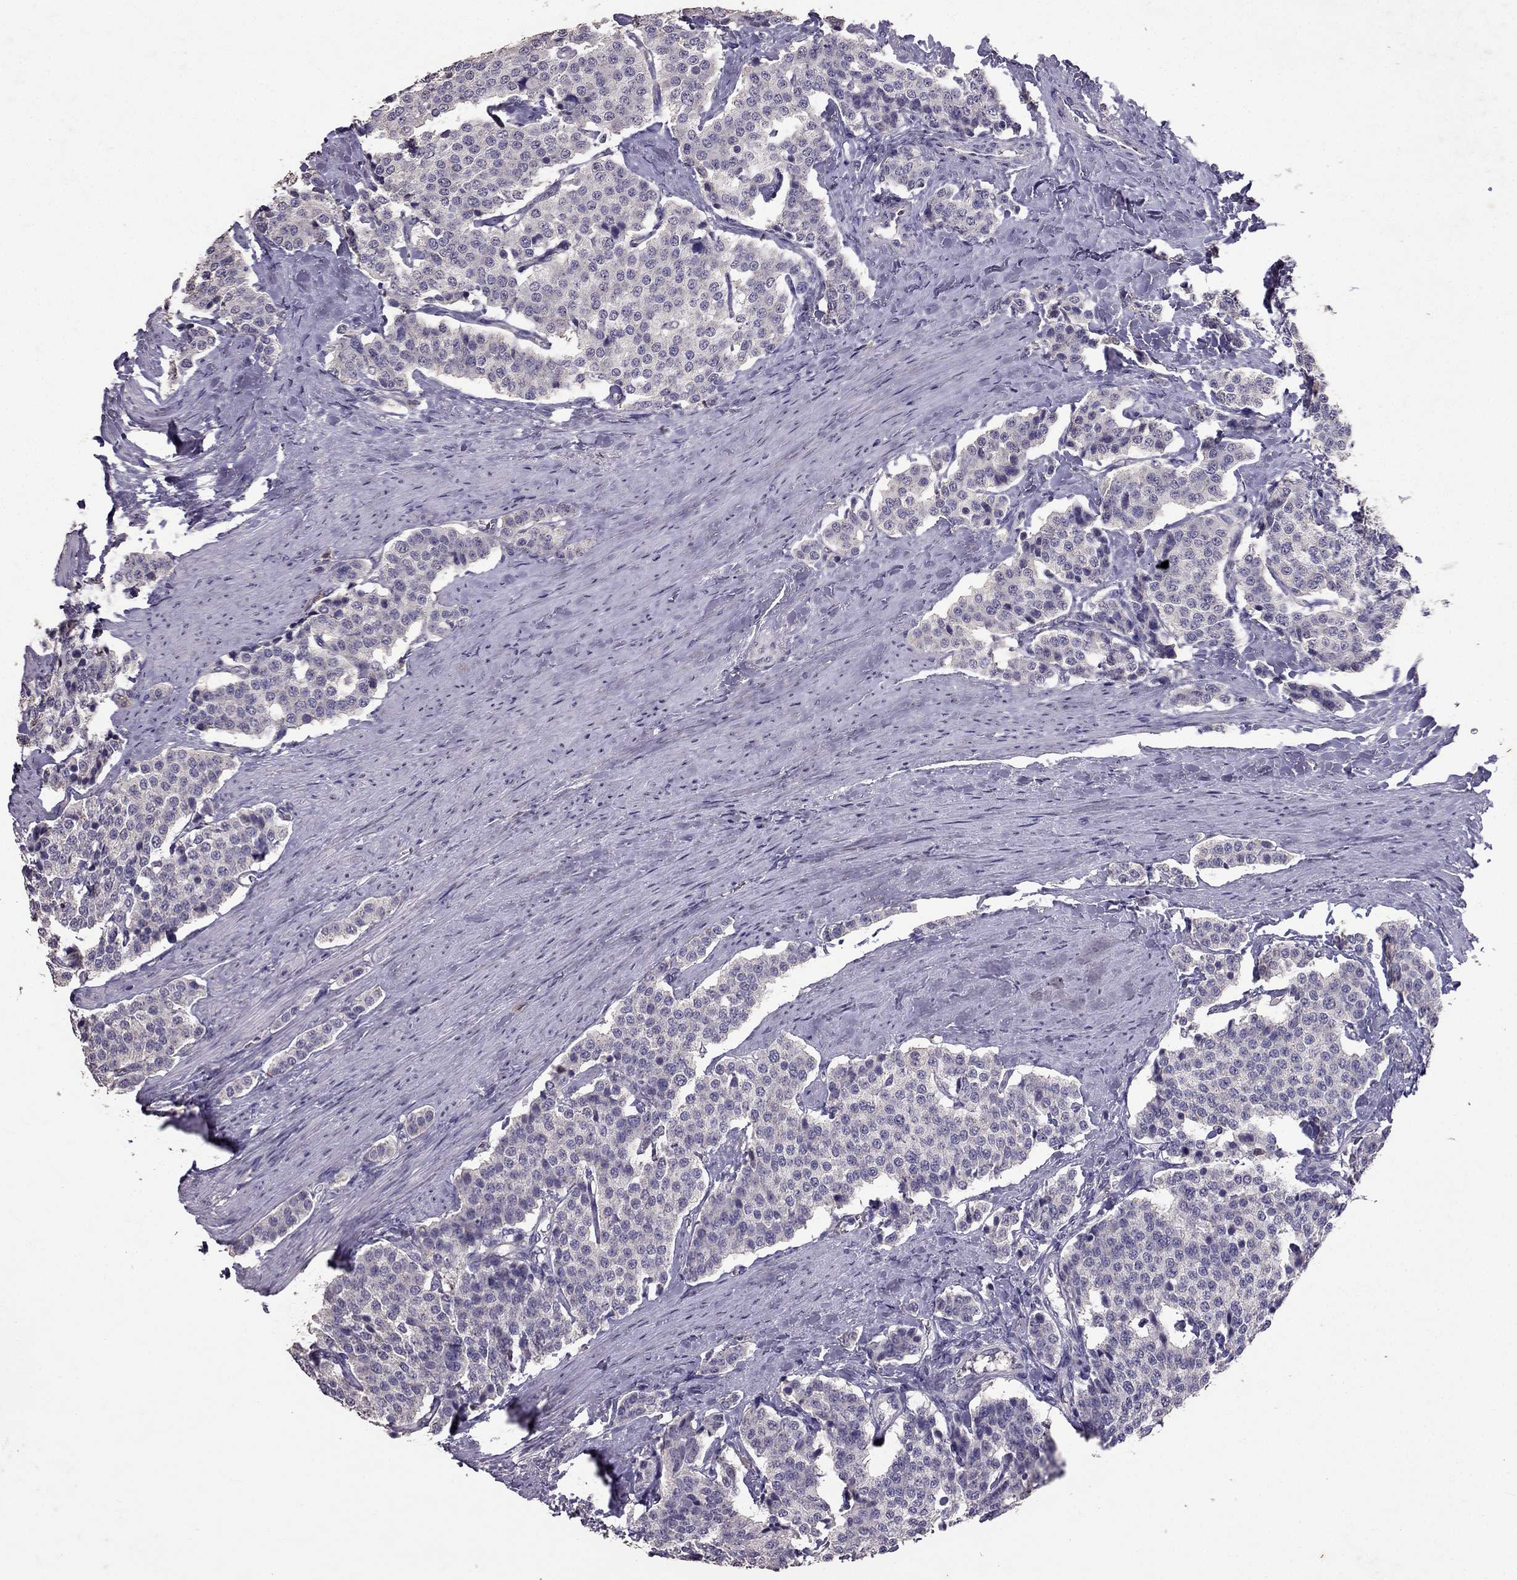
{"staining": {"intensity": "negative", "quantity": "none", "location": "none"}, "tissue": "carcinoid", "cell_type": "Tumor cells", "image_type": "cancer", "snomed": [{"axis": "morphology", "description": "Carcinoid, malignant, NOS"}, {"axis": "topography", "description": "Small intestine"}], "caption": "The image reveals no staining of tumor cells in carcinoid.", "gene": "RFLNB", "patient": {"sex": "female", "age": 58}}